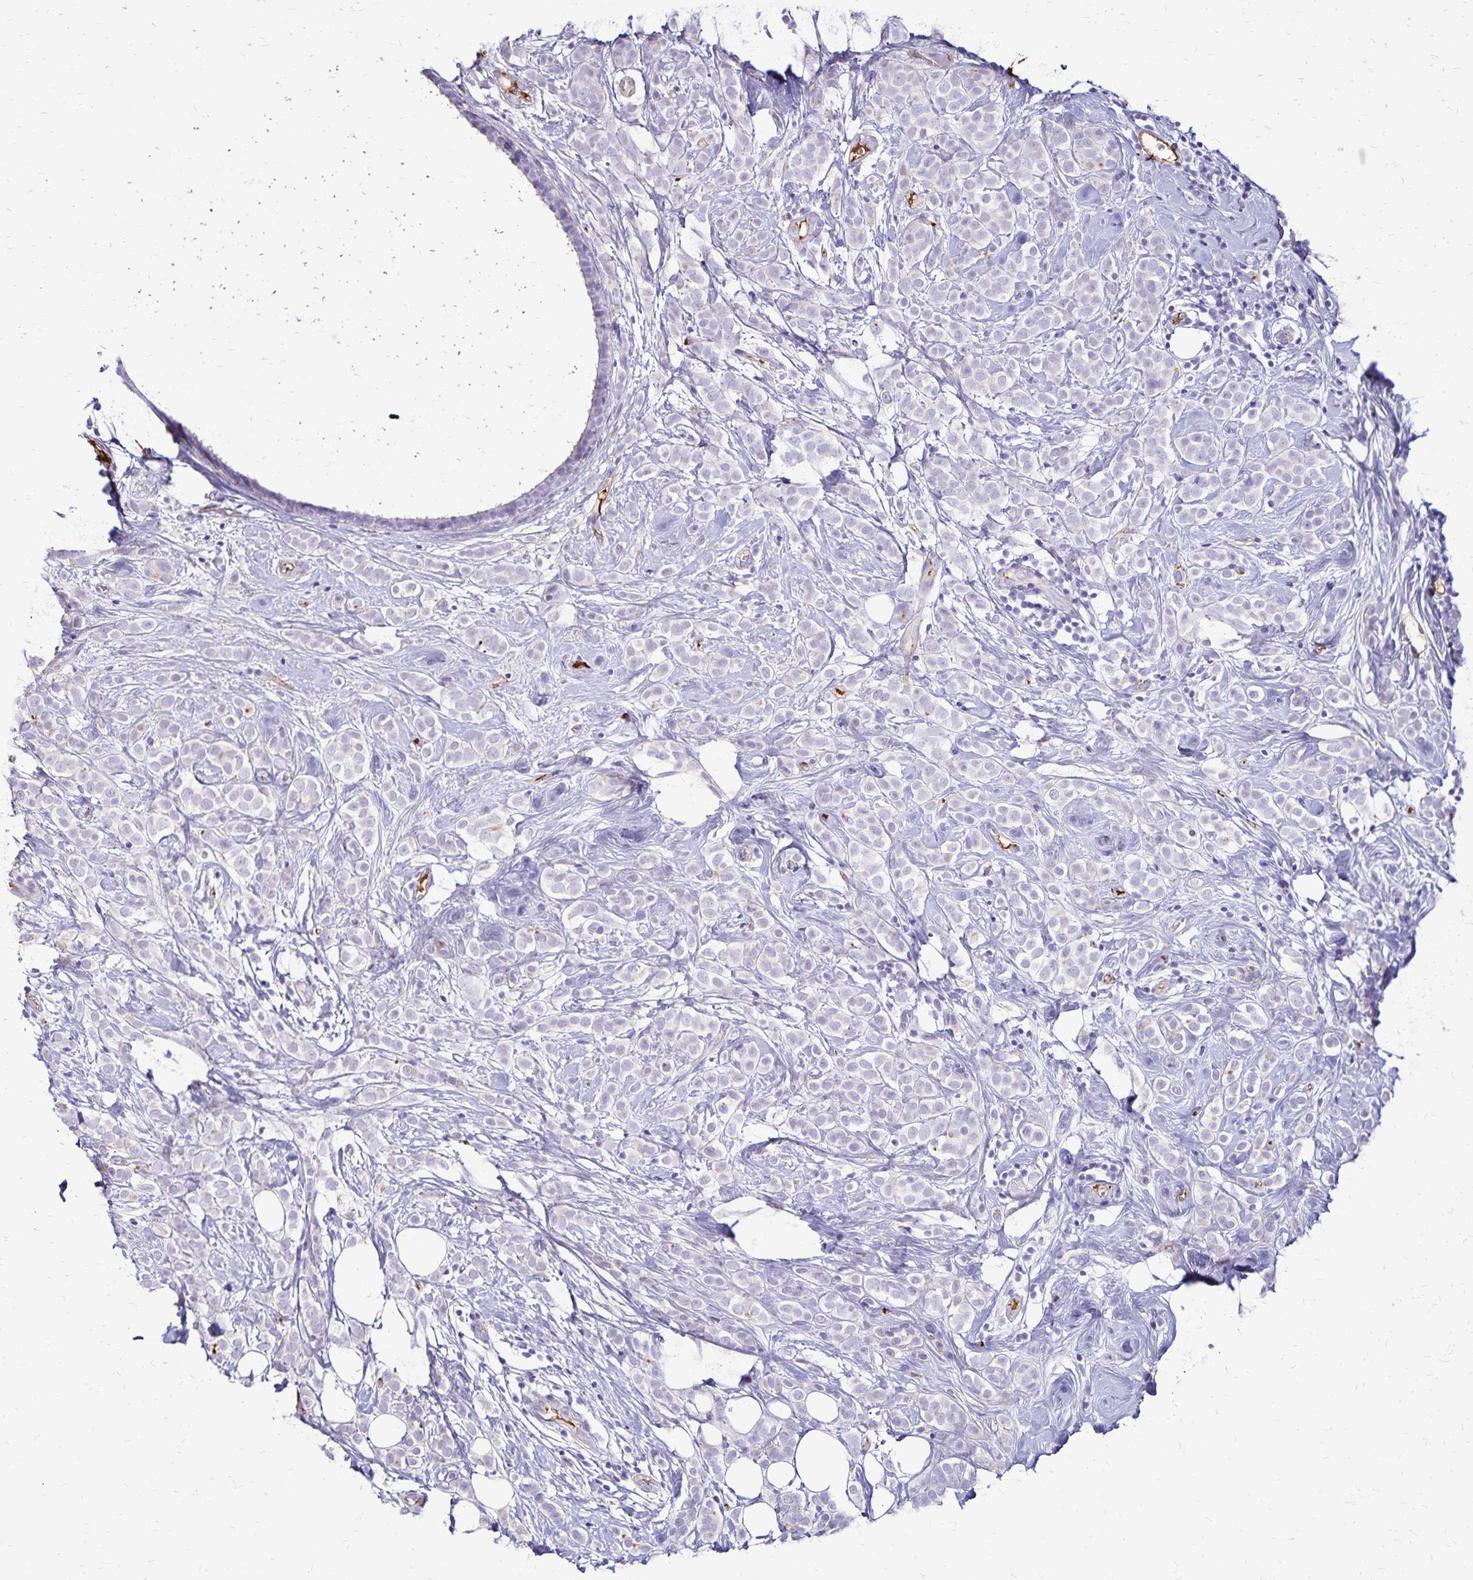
{"staining": {"intensity": "negative", "quantity": "none", "location": "none"}, "tissue": "breast cancer", "cell_type": "Tumor cells", "image_type": "cancer", "snomed": [{"axis": "morphology", "description": "Lobular carcinoma"}, {"axis": "topography", "description": "Breast"}], "caption": "Tumor cells show no significant protein expression in breast cancer. Nuclei are stained in blue.", "gene": "KISS1", "patient": {"sex": "female", "age": 49}}